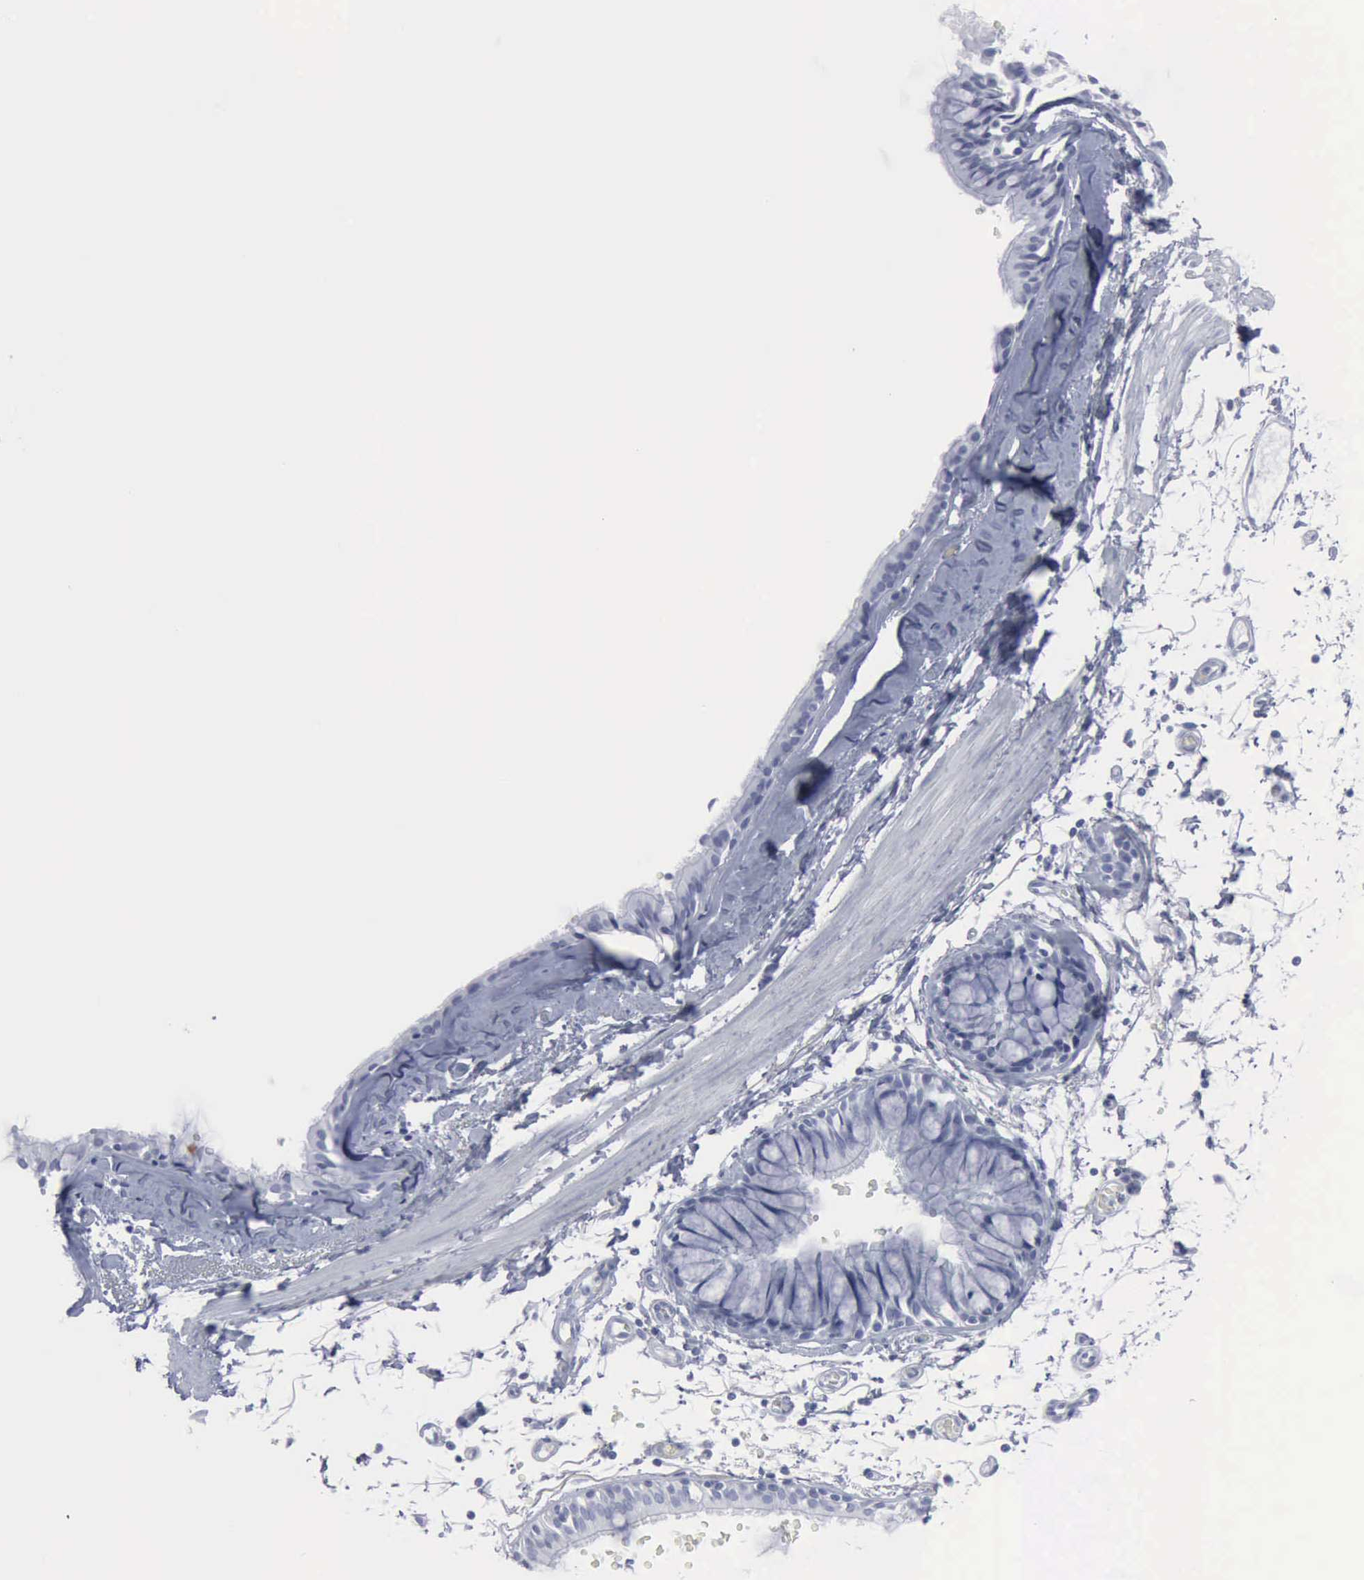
{"staining": {"intensity": "negative", "quantity": "none", "location": "none"}, "tissue": "bronchus", "cell_type": "Respiratory epithelial cells", "image_type": "normal", "snomed": [{"axis": "morphology", "description": "Normal tissue, NOS"}, {"axis": "topography", "description": "Bronchus"}, {"axis": "topography", "description": "Lung"}], "caption": "Respiratory epithelial cells show no significant expression in unremarkable bronchus. (DAB (3,3'-diaminobenzidine) immunohistochemistry (IHC) visualized using brightfield microscopy, high magnification).", "gene": "VCAM1", "patient": {"sex": "female", "age": 56}}